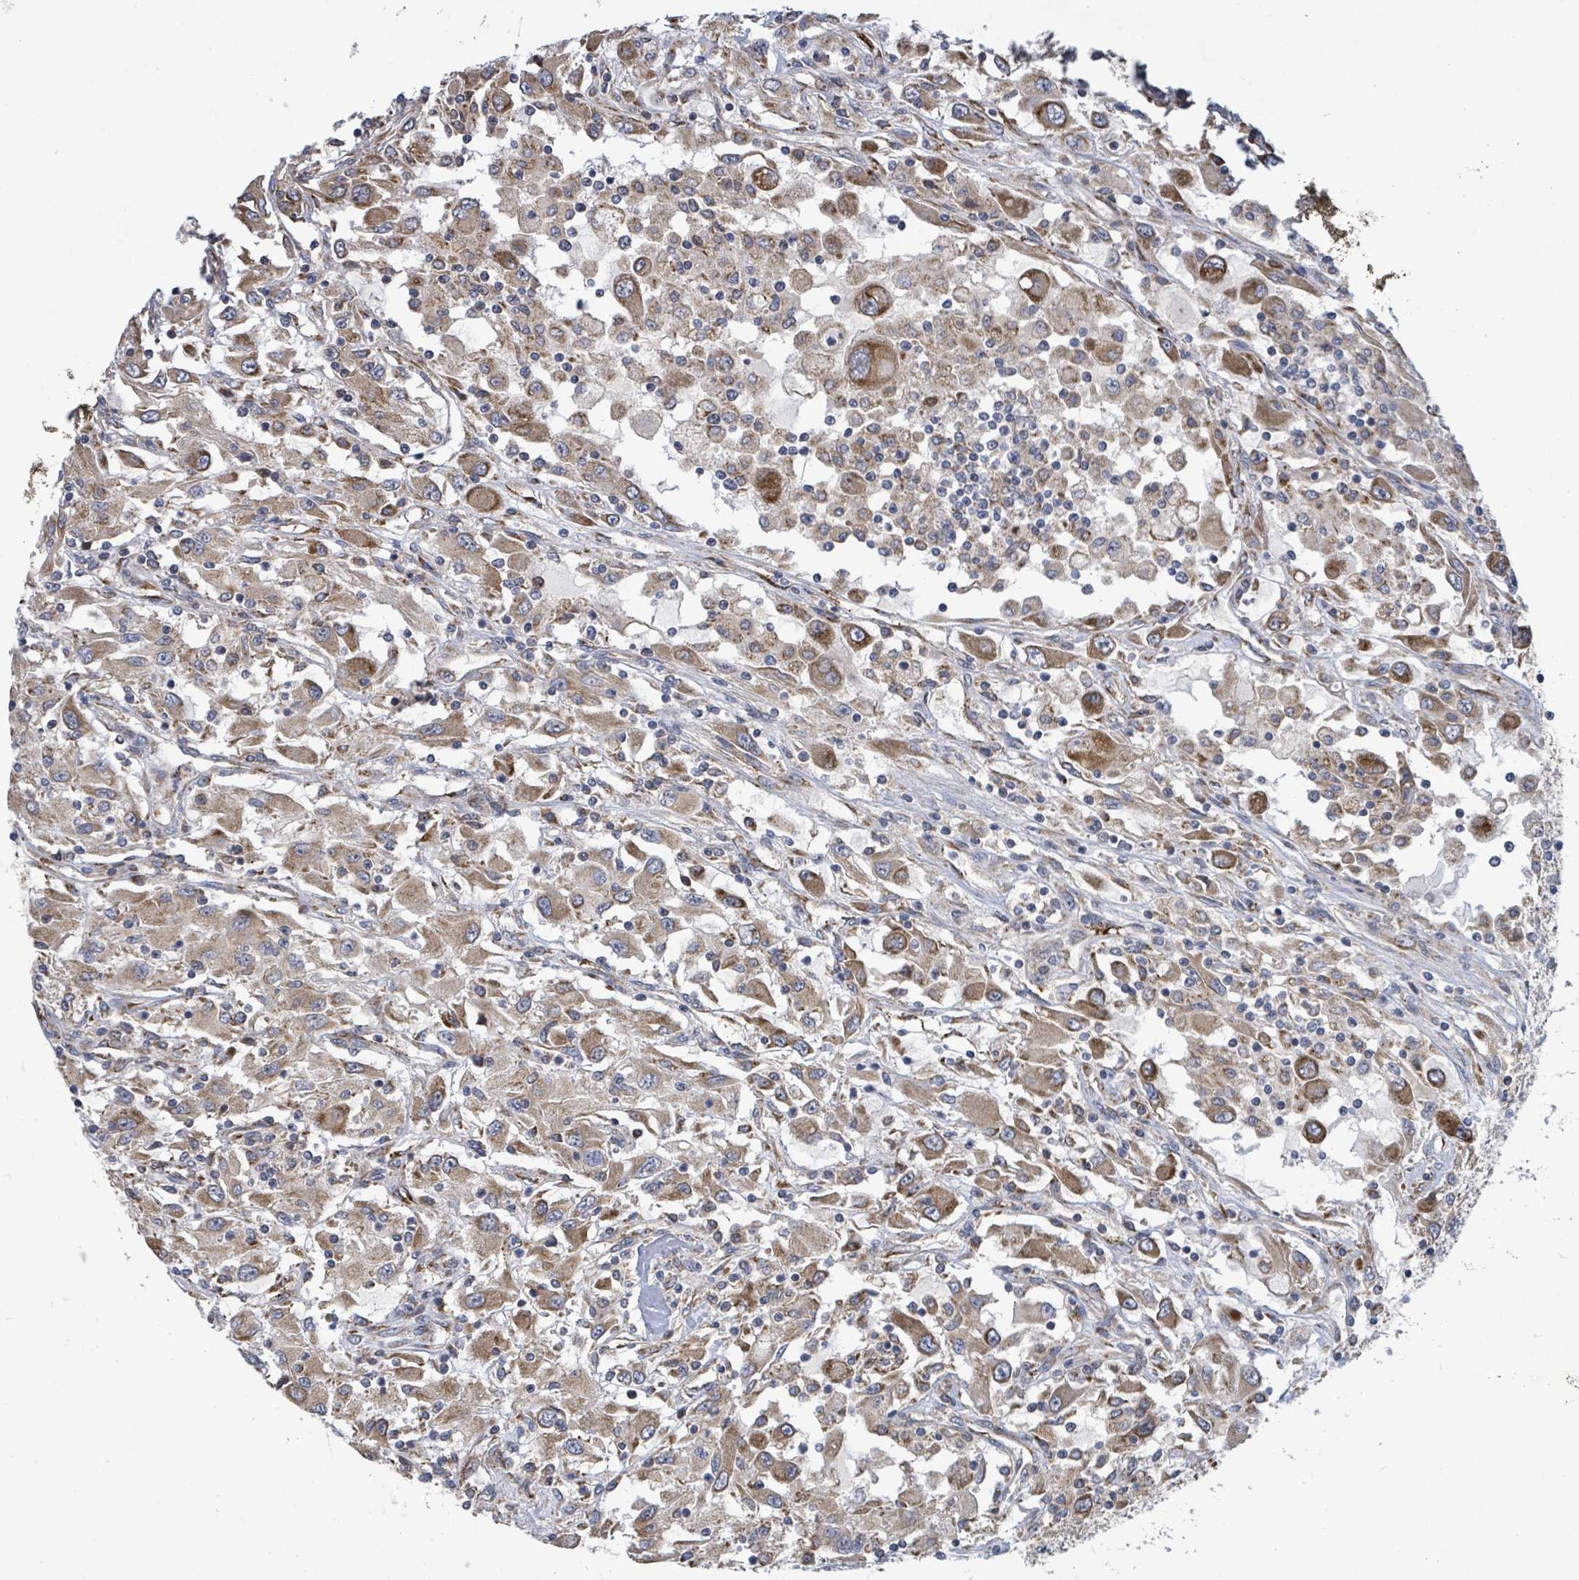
{"staining": {"intensity": "moderate", "quantity": "25%-75%", "location": "cytoplasmic/membranous"}, "tissue": "renal cancer", "cell_type": "Tumor cells", "image_type": "cancer", "snomed": [{"axis": "morphology", "description": "Adenocarcinoma, NOS"}, {"axis": "topography", "description": "Kidney"}], "caption": "A histopathology image showing moderate cytoplasmic/membranous expression in about 25%-75% of tumor cells in renal cancer, as visualized by brown immunohistochemical staining.", "gene": "NOMO1", "patient": {"sex": "female", "age": 67}}